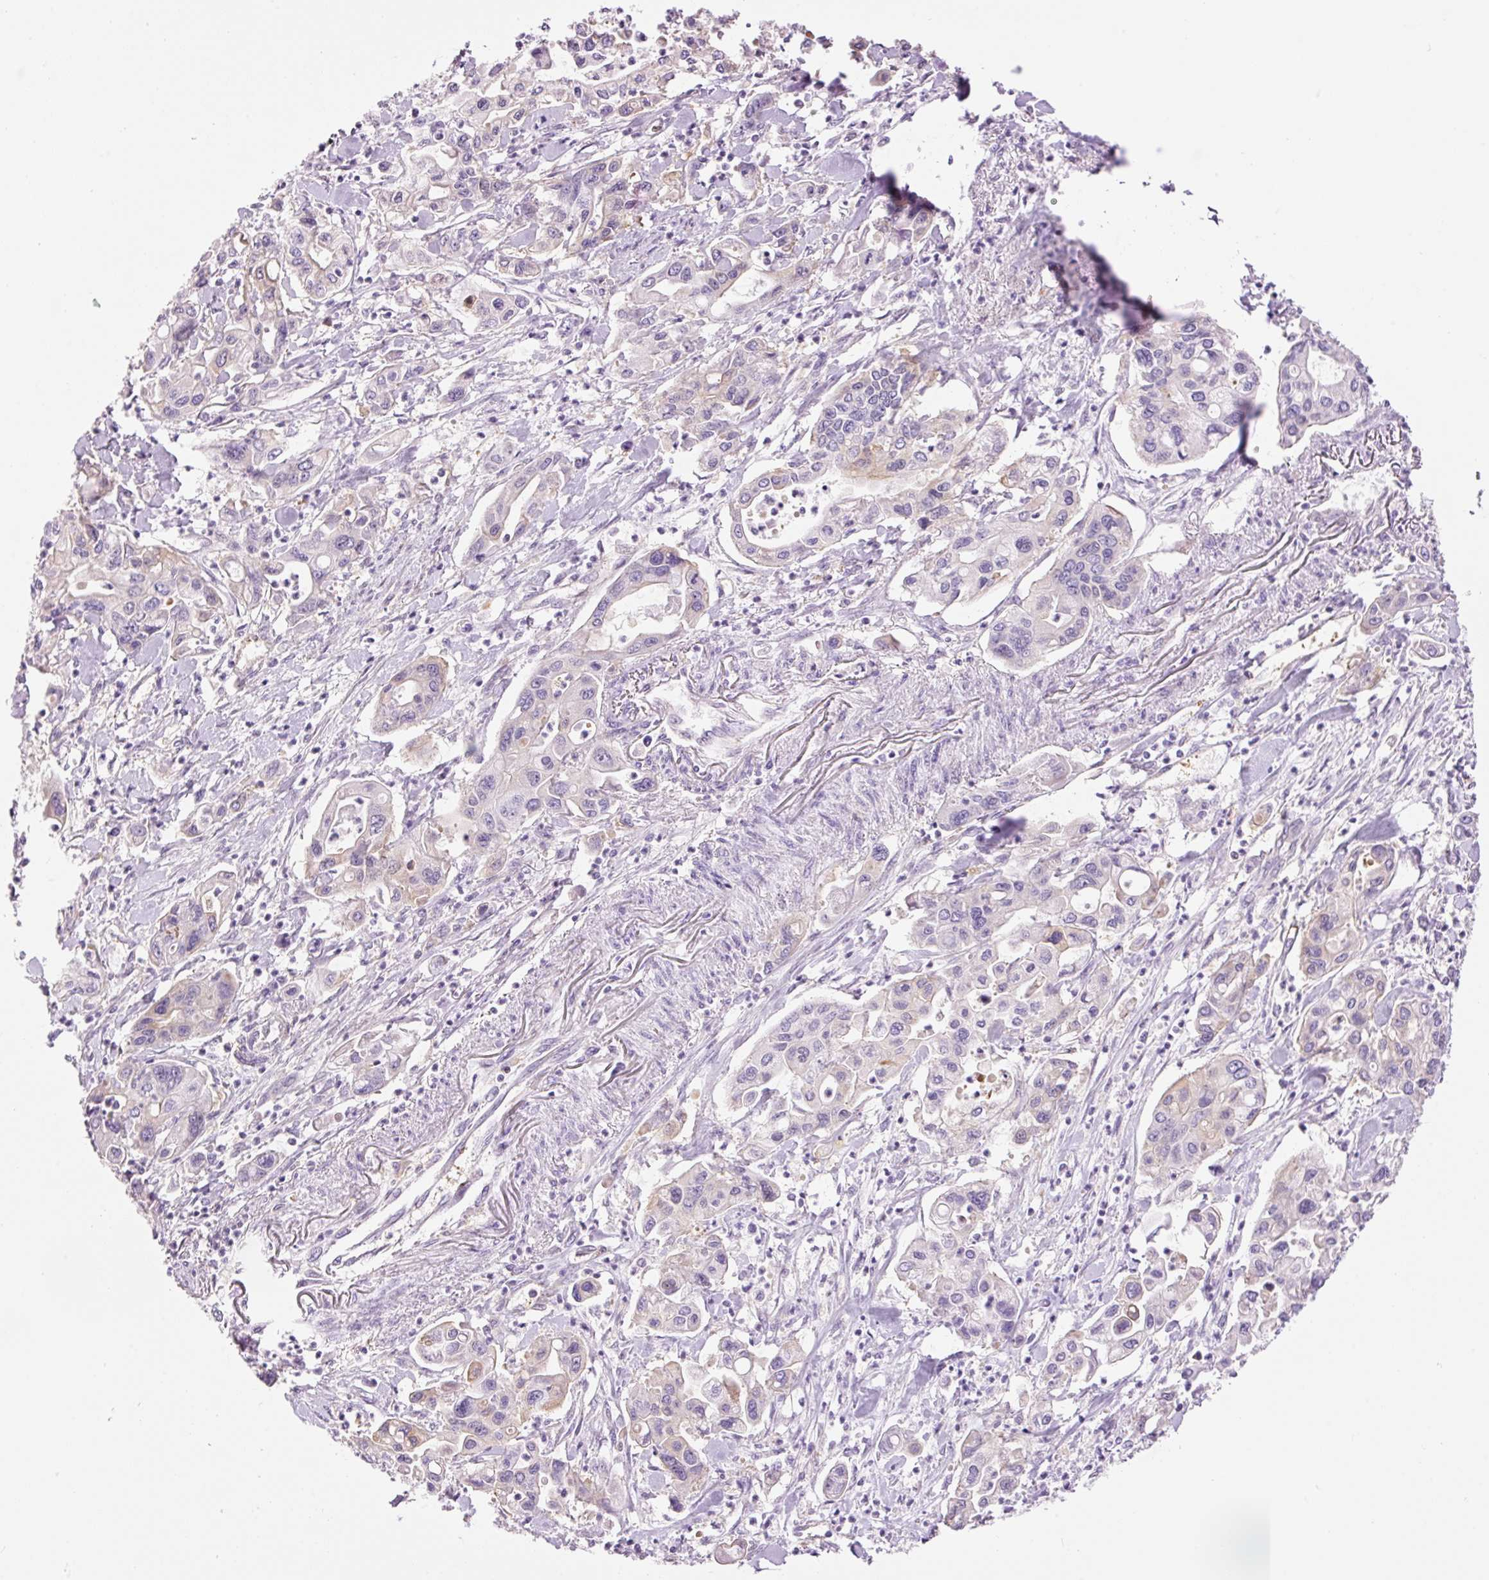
{"staining": {"intensity": "negative", "quantity": "none", "location": "none"}, "tissue": "pancreatic cancer", "cell_type": "Tumor cells", "image_type": "cancer", "snomed": [{"axis": "morphology", "description": "Adenocarcinoma, NOS"}, {"axis": "topography", "description": "Pancreas"}], "caption": "Tumor cells are negative for brown protein staining in pancreatic cancer.", "gene": "IL10RB", "patient": {"sex": "male", "age": 62}}